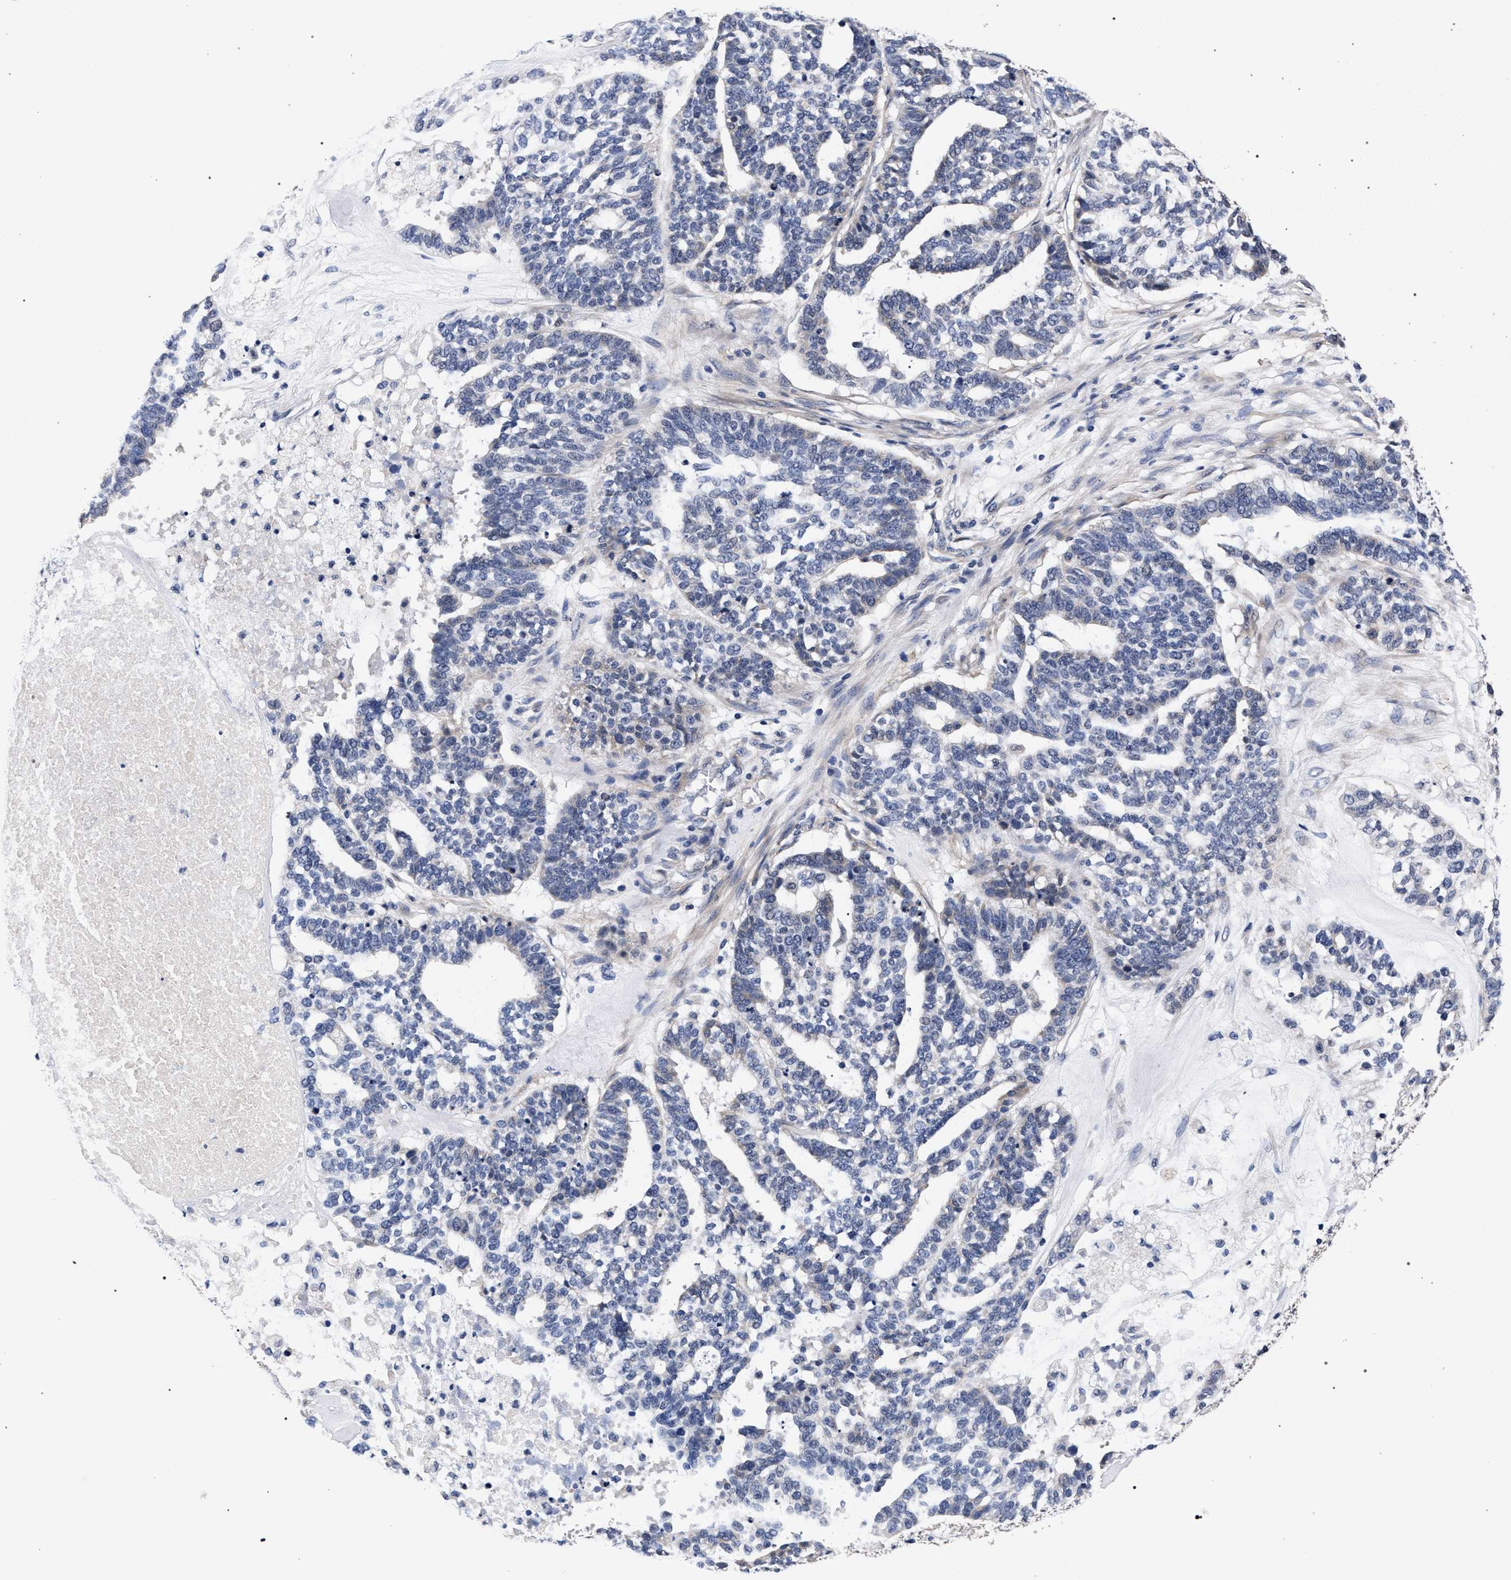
{"staining": {"intensity": "negative", "quantity": "none", "location": "none"}, "tissue": "ovarian cancer", "cell_type": "Tumor cells", "image_type": "cancer", "snomed": [{"axis": "morphology", "description": "Cystadenocarcinoma, serous, NOS"}, {"axis": "topography", "description": "Ovary"}], "caption": "Immunohistochemistry of serous cystadenocarcinoma (ovarian) exhibits no positivity in tumor cells.", "gene": "CFAP95", "patient": {"sex": "female", "age": 59}}